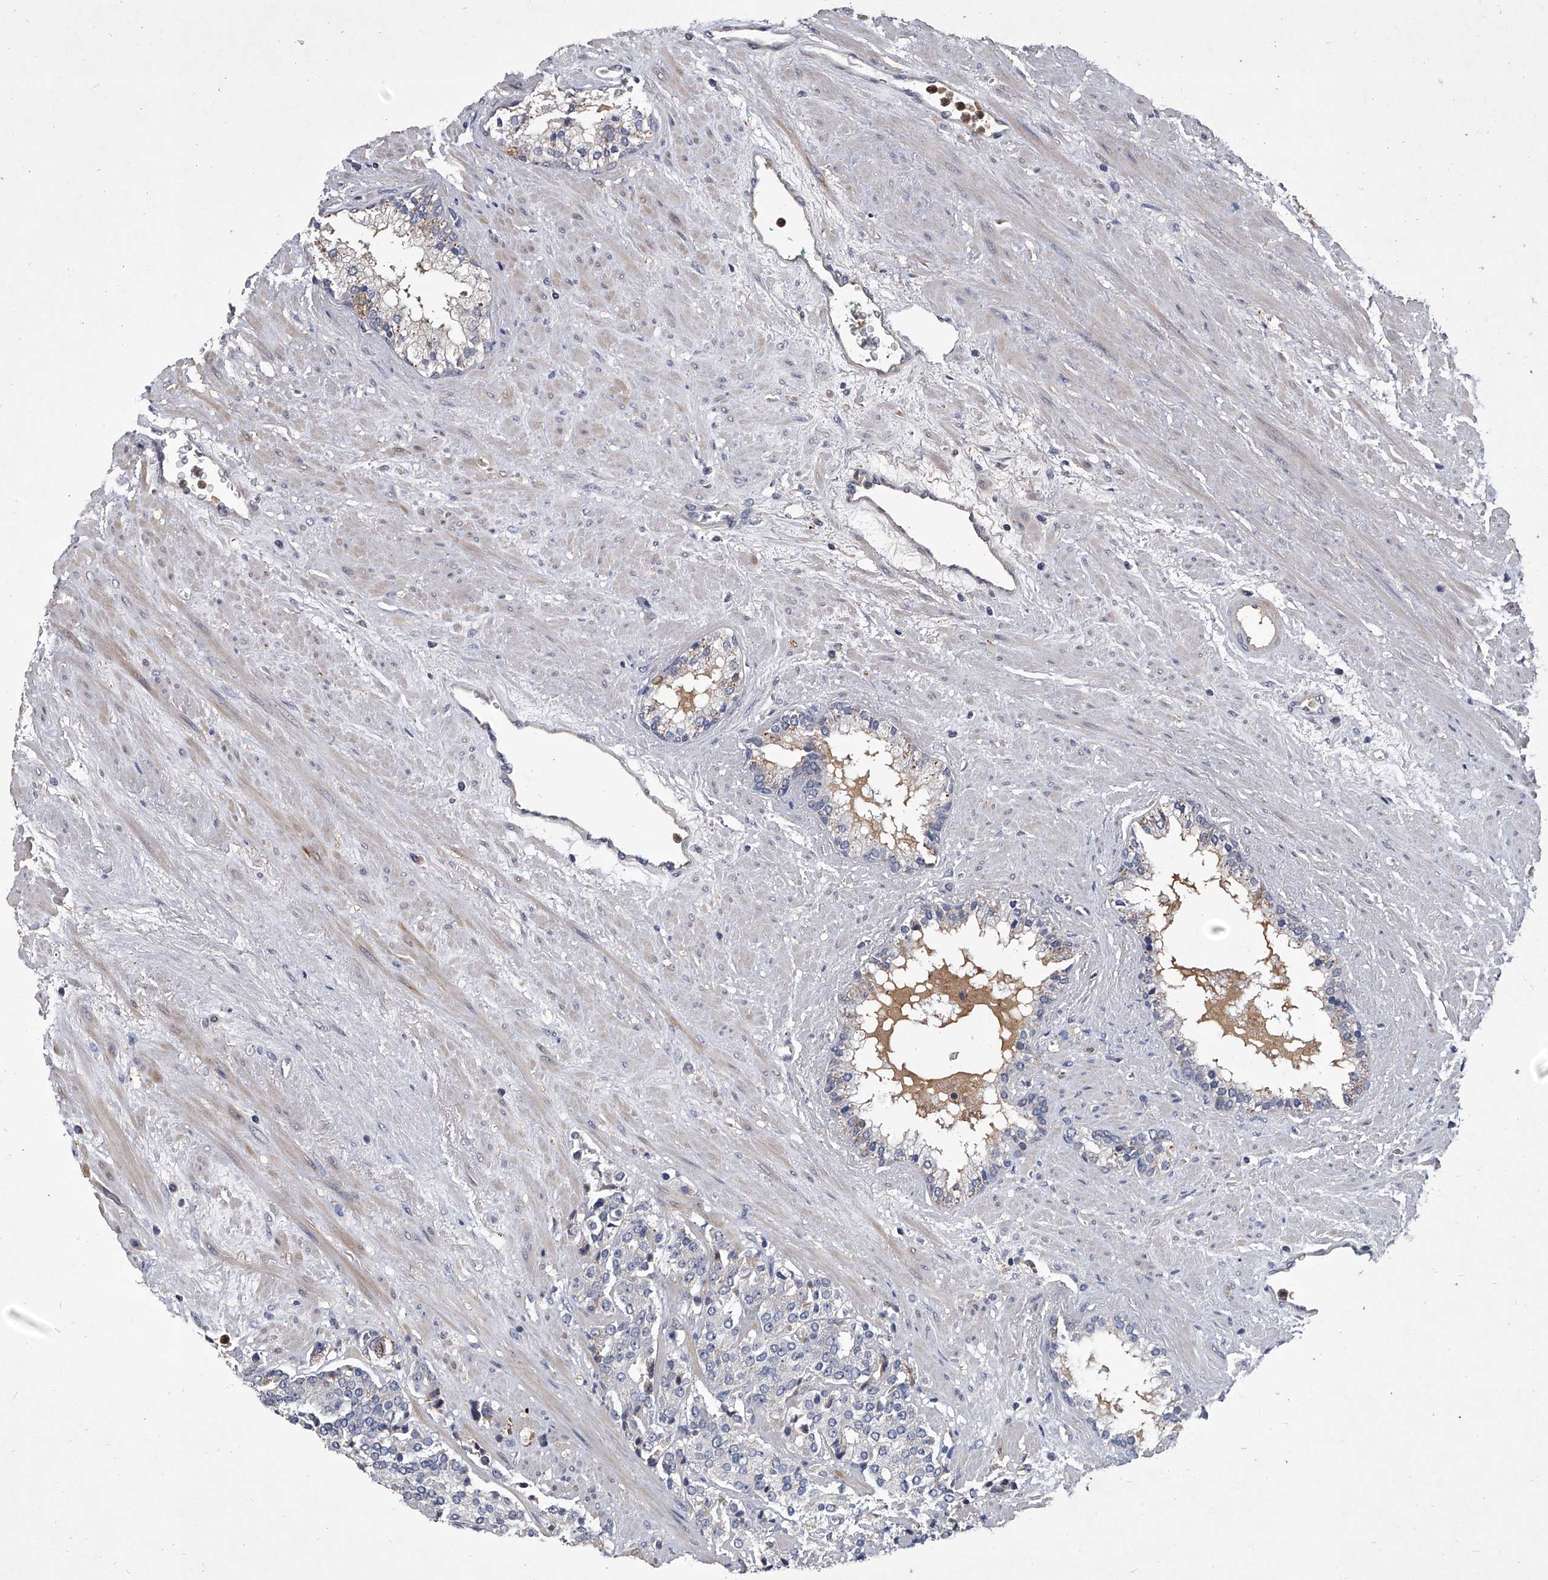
{"staining": {"intensity": "negative", "quantity": "none", "location": "none"}, "tissue": "prostate cancer", "cell_type": "Tumor cells", "image_type": "cancer", "snomed": [{"axis": "morphology", "description": "Adenocarcinoma, High grade"}, {"axis": "topography", "description": "Prostate"}], "caption": "Prostate cancer (adenocarcinoma (high-grade)) stained for a protein using immunohistochemistry demonstrates no staining tumor cells.", "gene": "NRP1", "patient": {"sex": "male", "age": 71}}